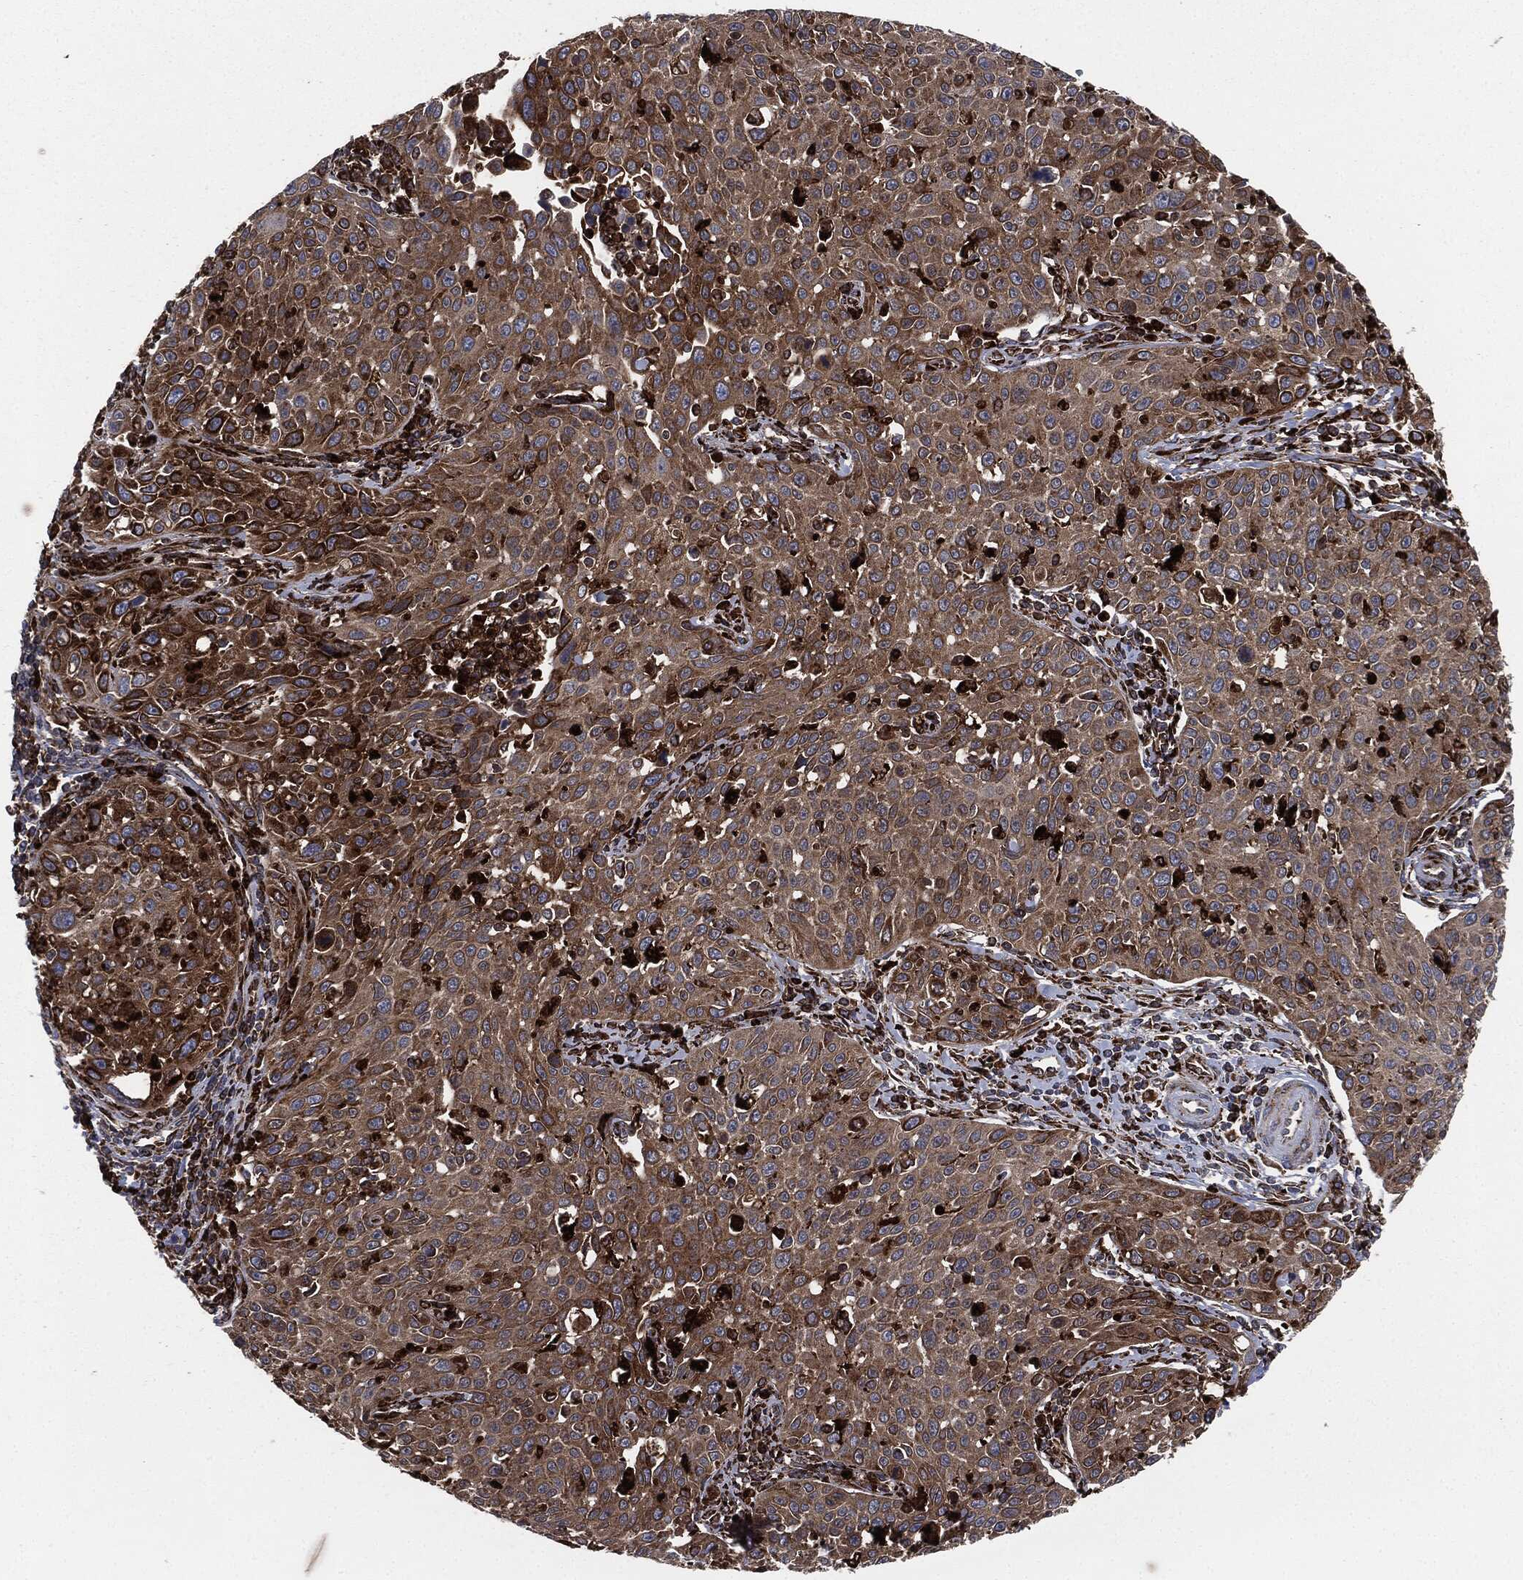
{"staining": {"intensity": "moderate", "quantity": ">75%", "location": "cytoplasmic/membranous"}, "tissue": "cervical cancer", "cell_type": "Tumor cells", "image_type": "cancer", "snomed": [{"axis": "morphology", "description": "Squamous cell carcinoma, NOS"}, {"axis": "topography", "description": "Cervix"}], "caption": "The photomicrograph exhibits a brown stain indicating the presence of a protein in the cytoplasmic/membranous of tumor cells in cervical cancer (squamous cell carcinoma).", "gene": "CALR", "patient": {"sex": "female", "age": 26}}